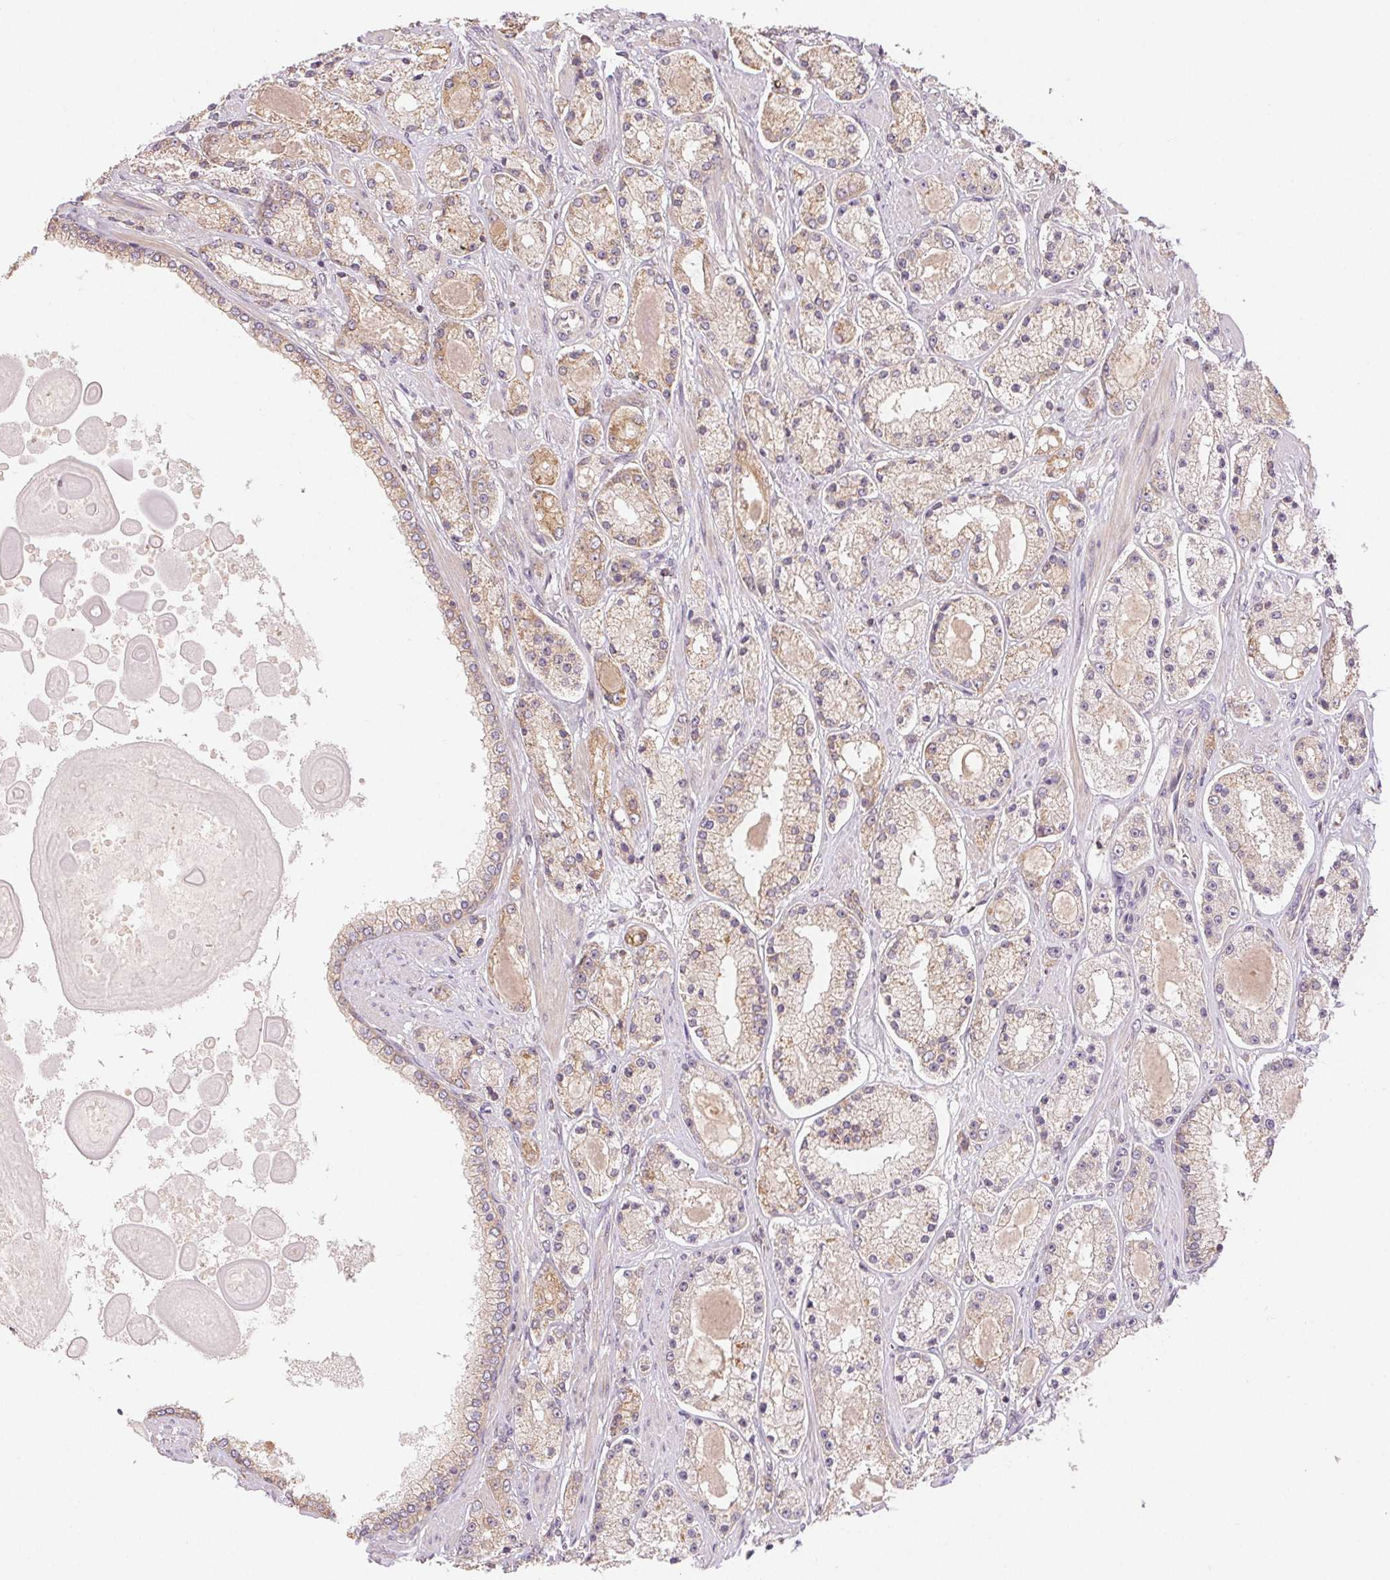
{"staining": {"intensity": "weak", "quantity": "25%-75%", "location": "cytoplasmic/membranous"}, "tissue": "prostate cancer", "cell_type": "Tumor cells", "image_type": "cancer", "snomed": [{"axis": "morphology", "description": "Adenocarcinoma, High grade"}, {"axis": "topography", "description": "Prostate"}], "caption": "A low amount of weak cytoplasmic/membranous staining is present in about 25%-75% of tumor cells in prostate cancer (adenocarcinoma (high-grade)) tissue.", "gene": "MAPKAPK2", "patient": {"sex": "male", "age": 67}}